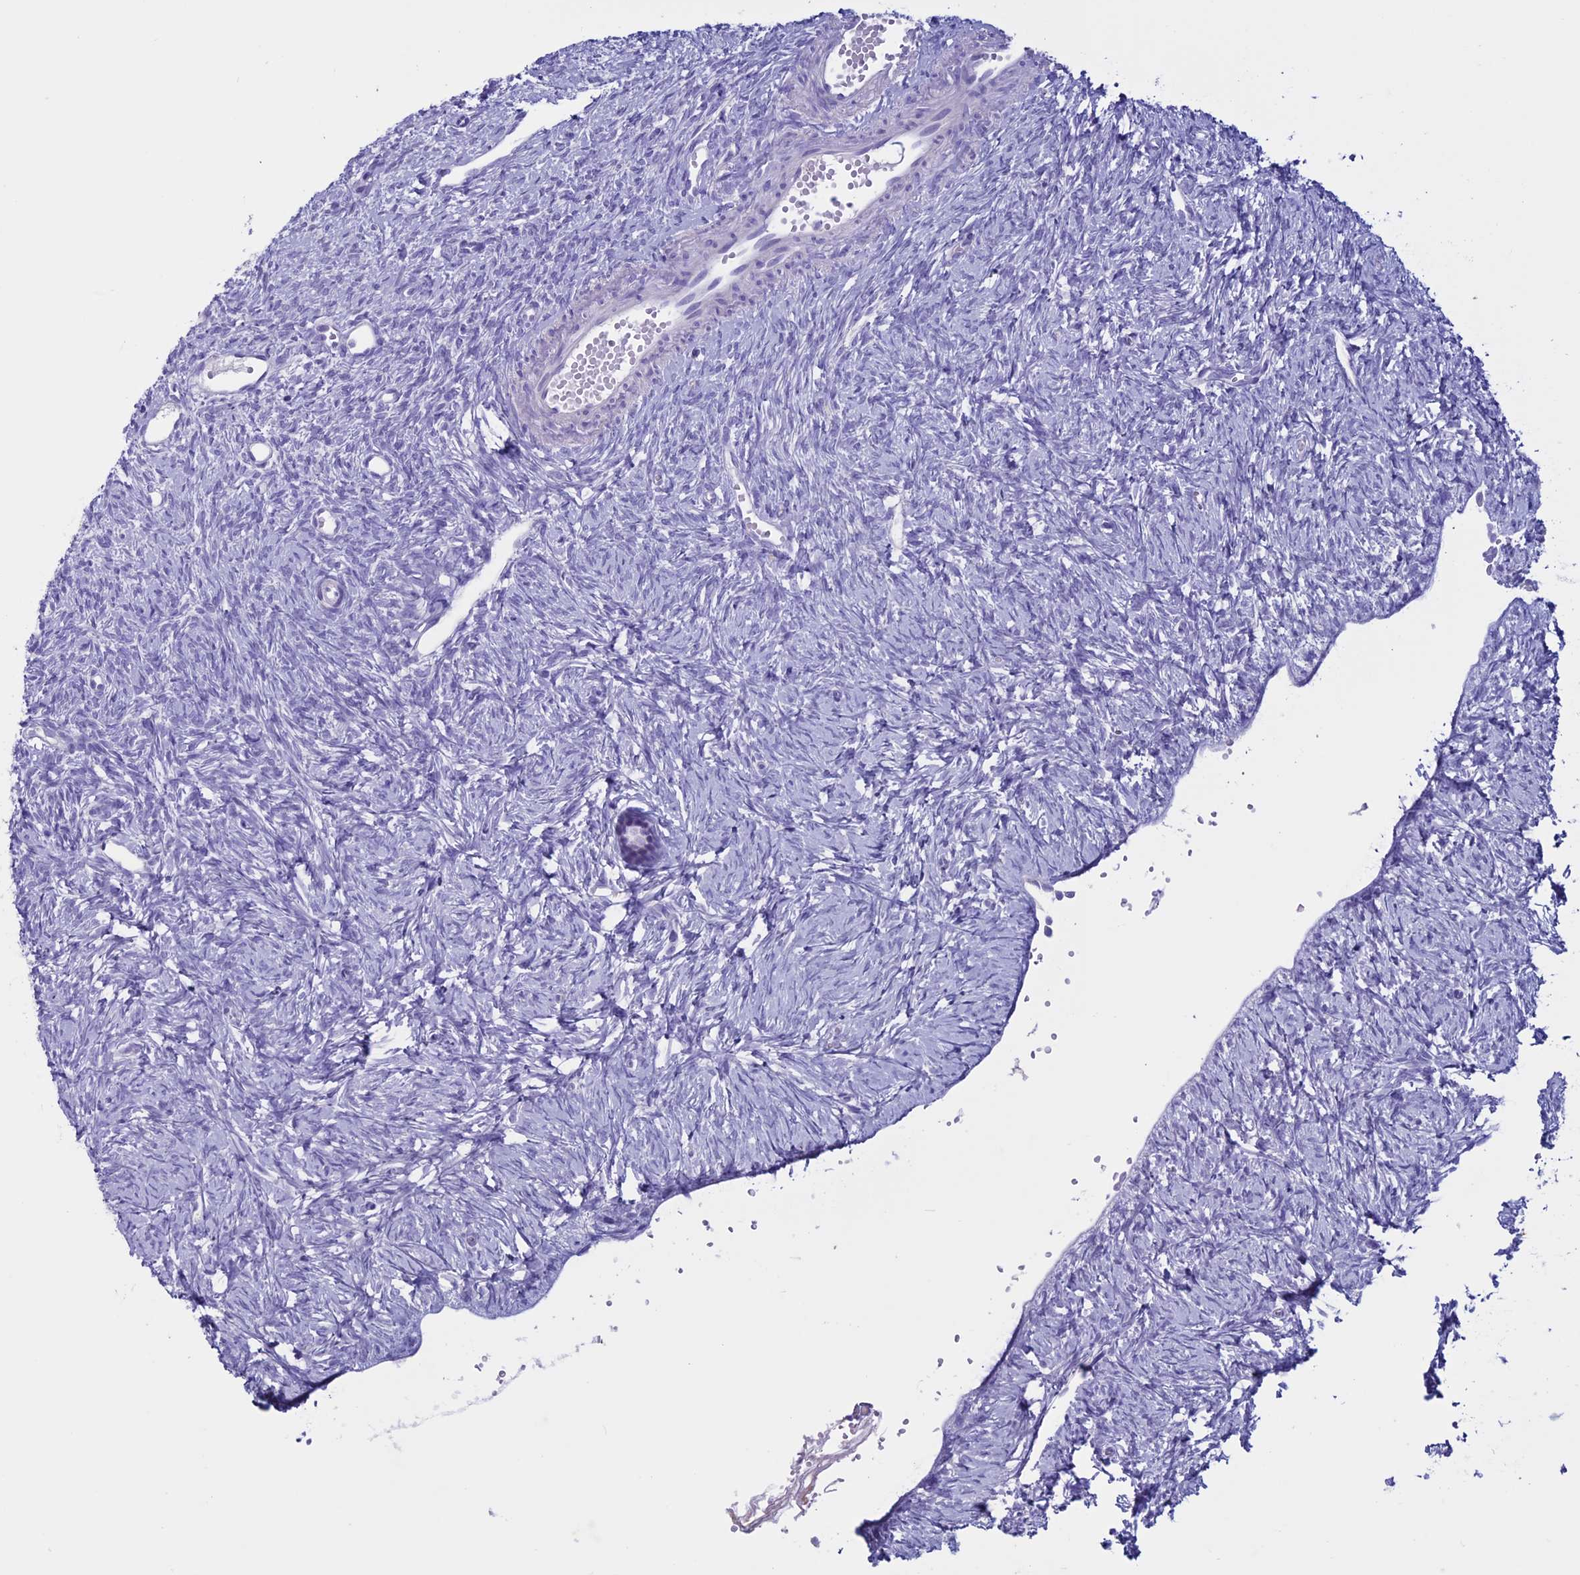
{"staining": {"intensity": "negative", "quantity": "none", "location": "none"}, "tissue": "ovary", "cell_type": "Follicle cells", "image_type": "normal", "snomed": [{"axis": "morphology", "description": "Normal tissue, NOS"}, {"axis": "topography", "description": "Ovary"}], "caption": "IHC of unremarkable ovary shows no expression in follicle cells.", "gene": "CLEC2L", "patient": {"sex": "female", "age": 51}}